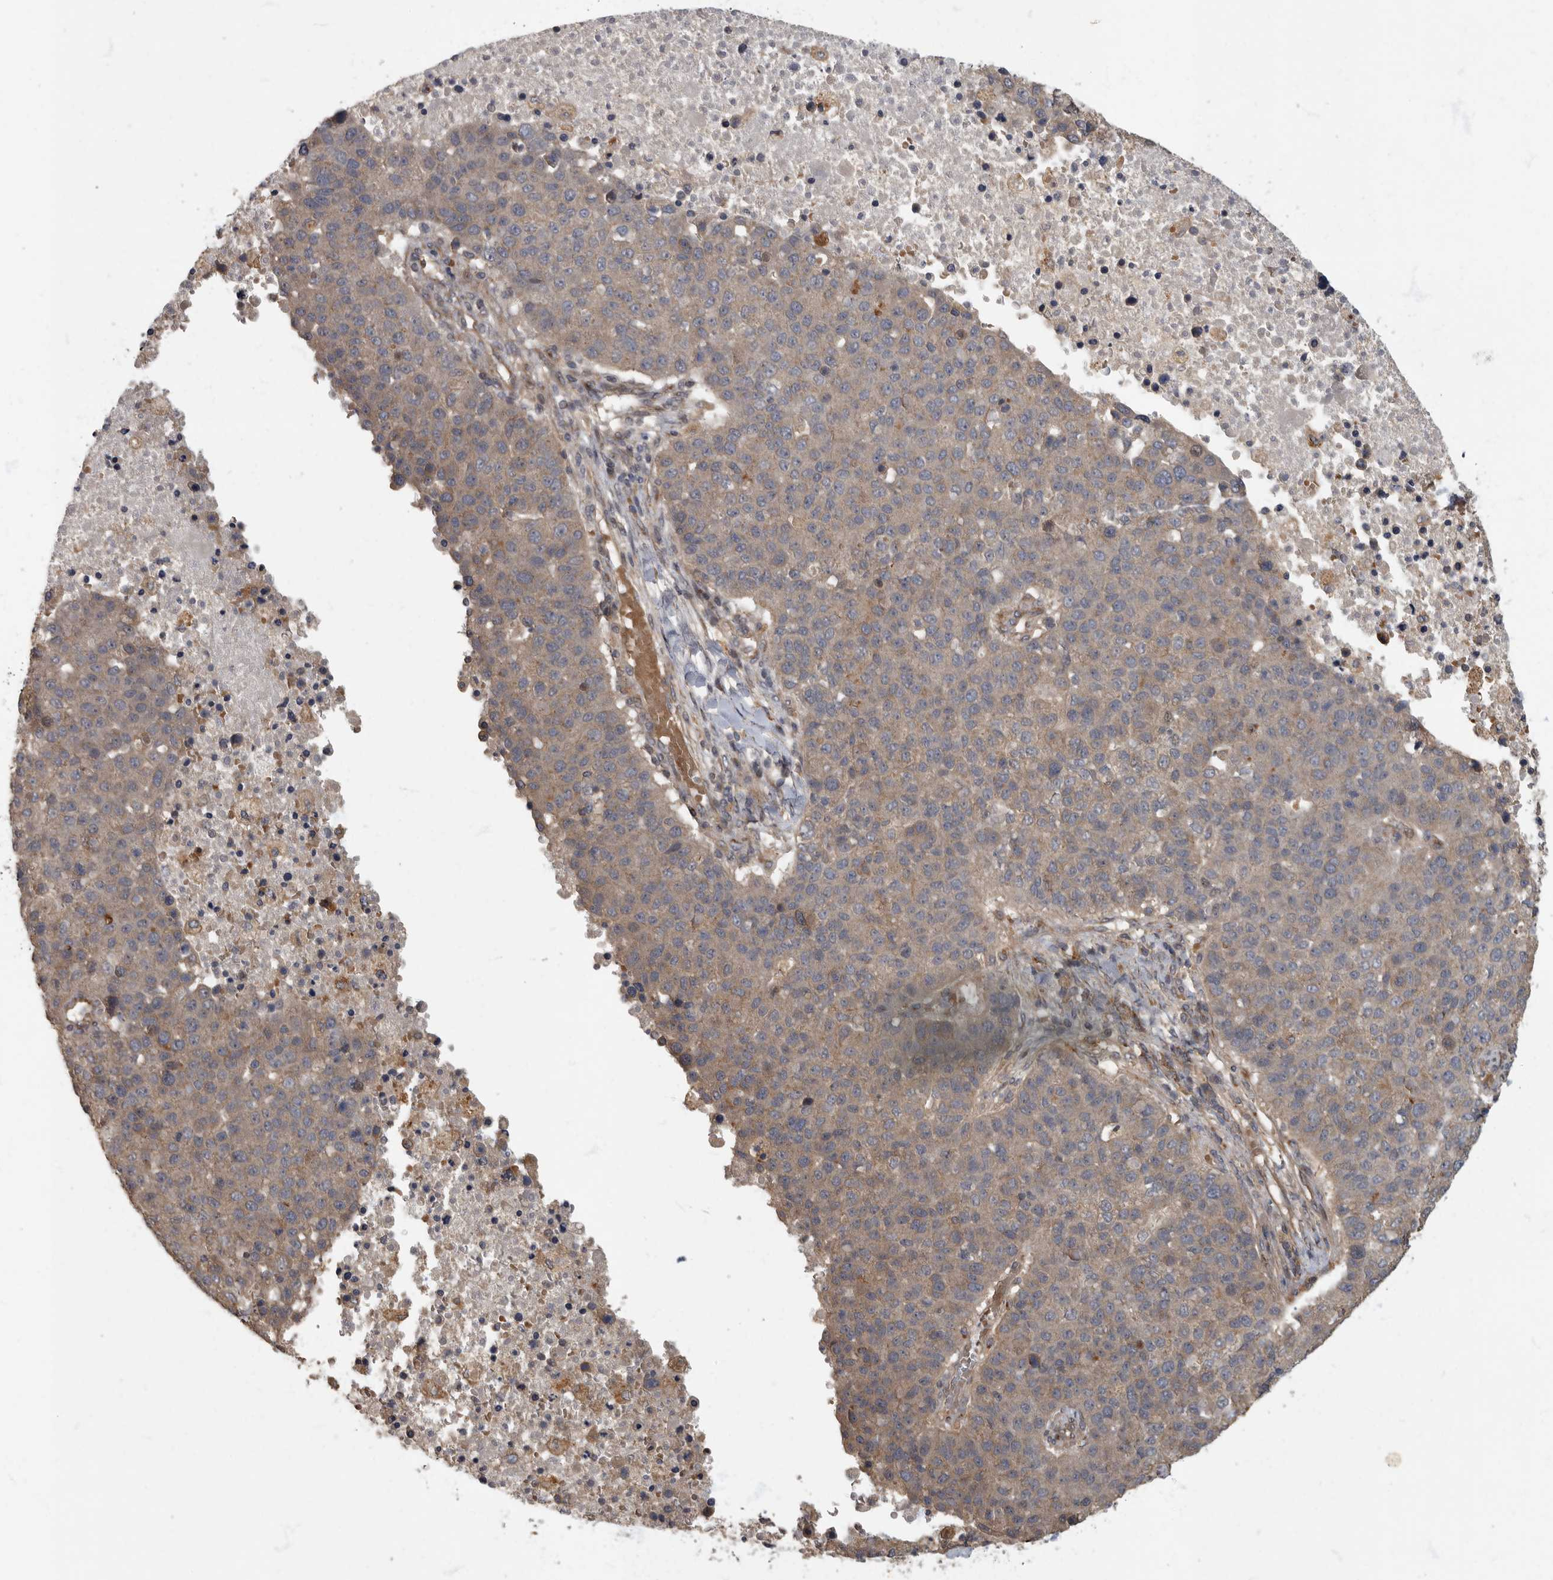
{"staining": {"intensity": "weak", "quantity": ">75%", "location": "cytoplasmic/membranous"}, "tissue": "pancreatic cancer", "cell_type": "Tumor cells", "image_type": "cancer", "snomed": [{"axis": "morphology", "description": "Adenocarcinoma, NOS"}, {"axis": "topography", "description": "Pancreas"}], "caption": "The photomicrograph shows a brown stain indicating the presence of a protein in the cytoplasmic/membranous of tumor cells in pancreatic adenocarcinoma. The staining is performed using DAB brown chromogen to label protein expression. The nuclei are counter-stained blue using hematoxylin.", "gene": "IQCK", "patient": {"sex": "female", "age": 61}}